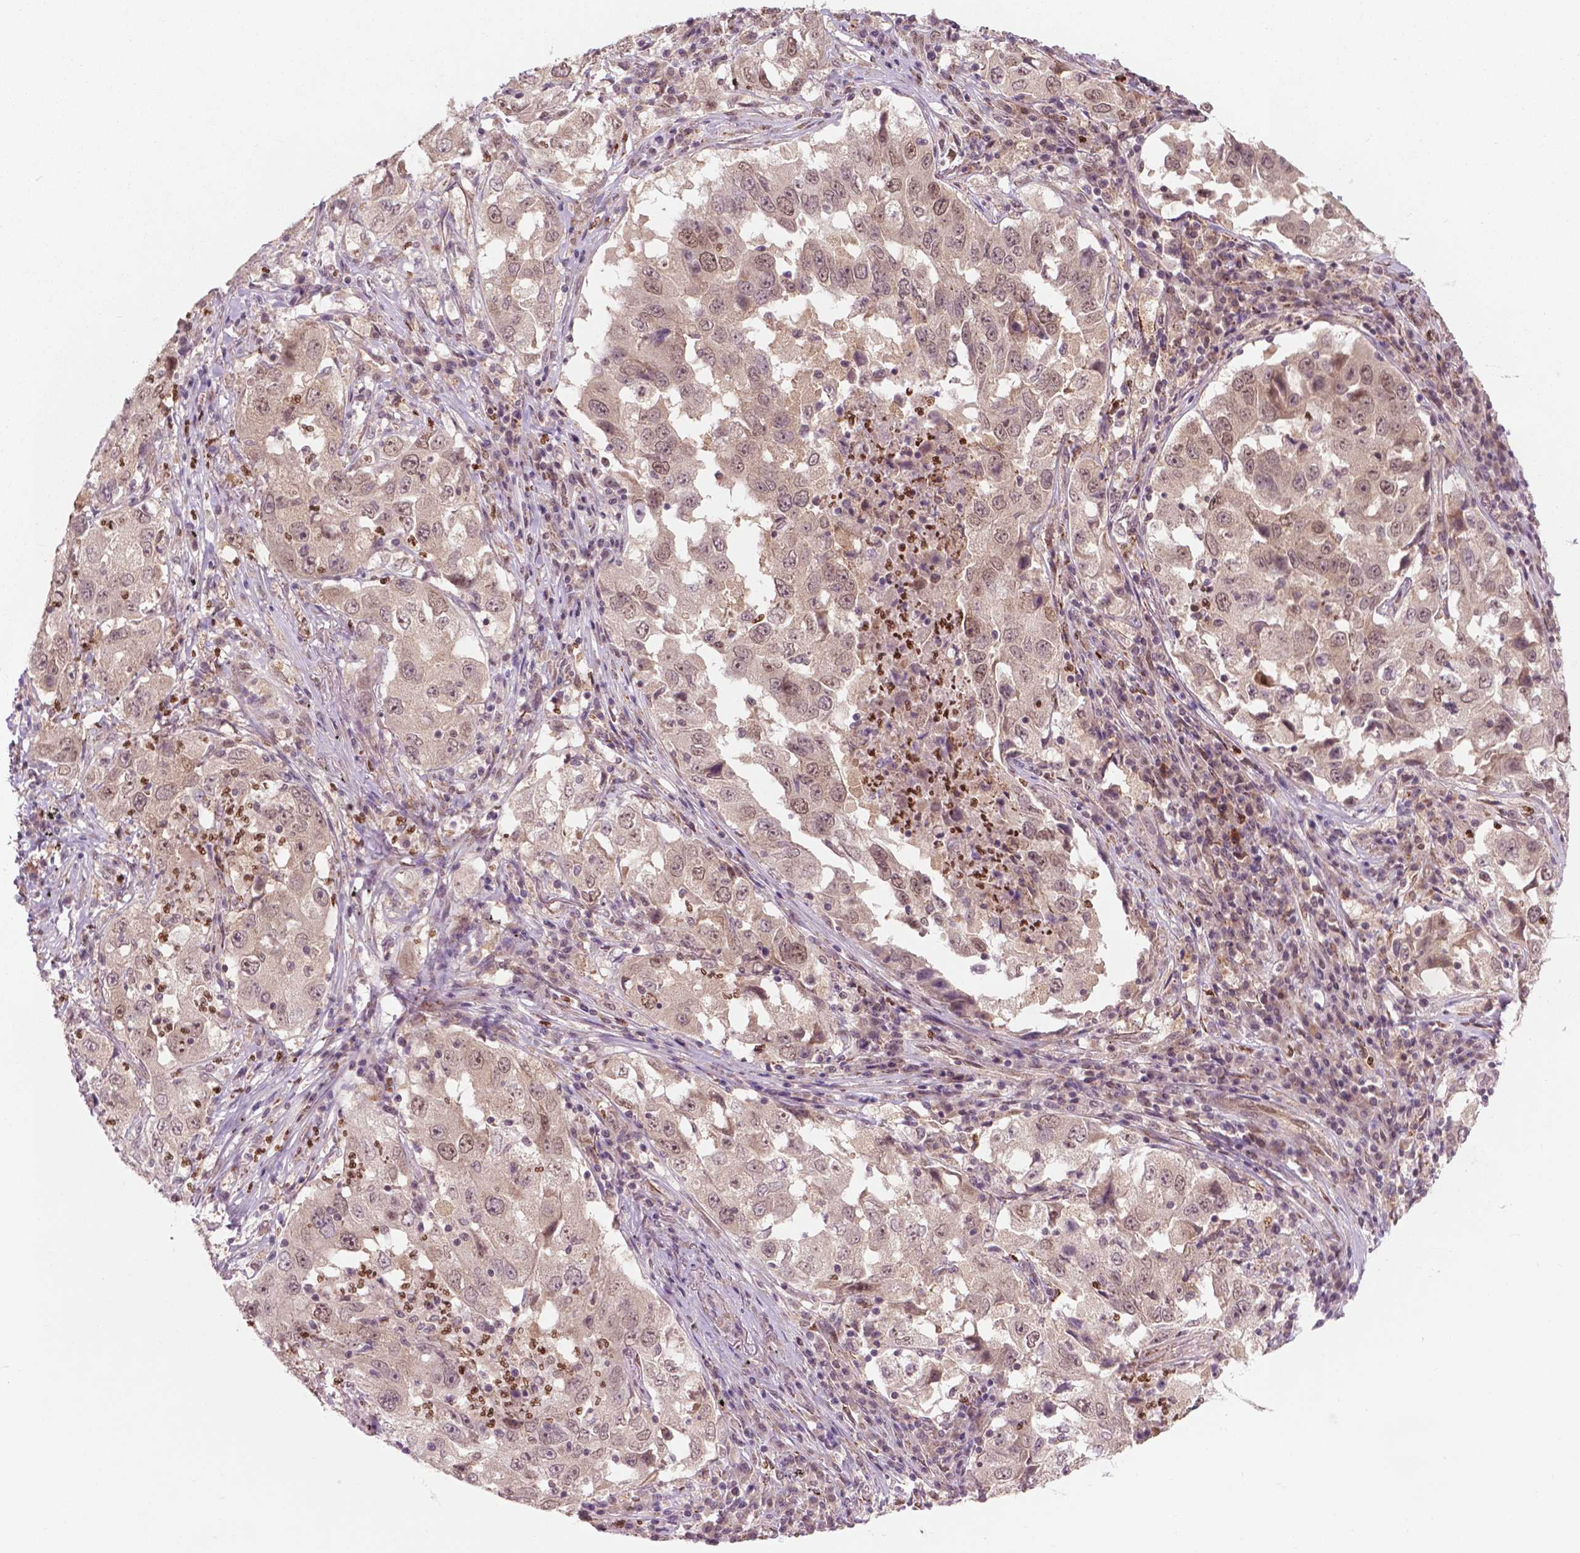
{"staining": {"intensity": "moderate", "quantity": "<25%", "location": "nuclear"}, "tissue": "lung cancer", "cell_type": "Tumor cells", "image_type": "cancer", "snomed": [{"axis": "morphology", "description": "Adenocarcinoma, NOS"}, {"axis": "topography", "description": "Lung"}], "caption": "Adenocarcinoma (lung) stained with DAB (3,3'-diaminobenzidine) immunohistochemistry (IHC) demonstrates low levels of moderate nuclear staining in about <25% of tumor cells.", "gene": "NFAT5", "patient": {"sex": "male", "age": 73}}